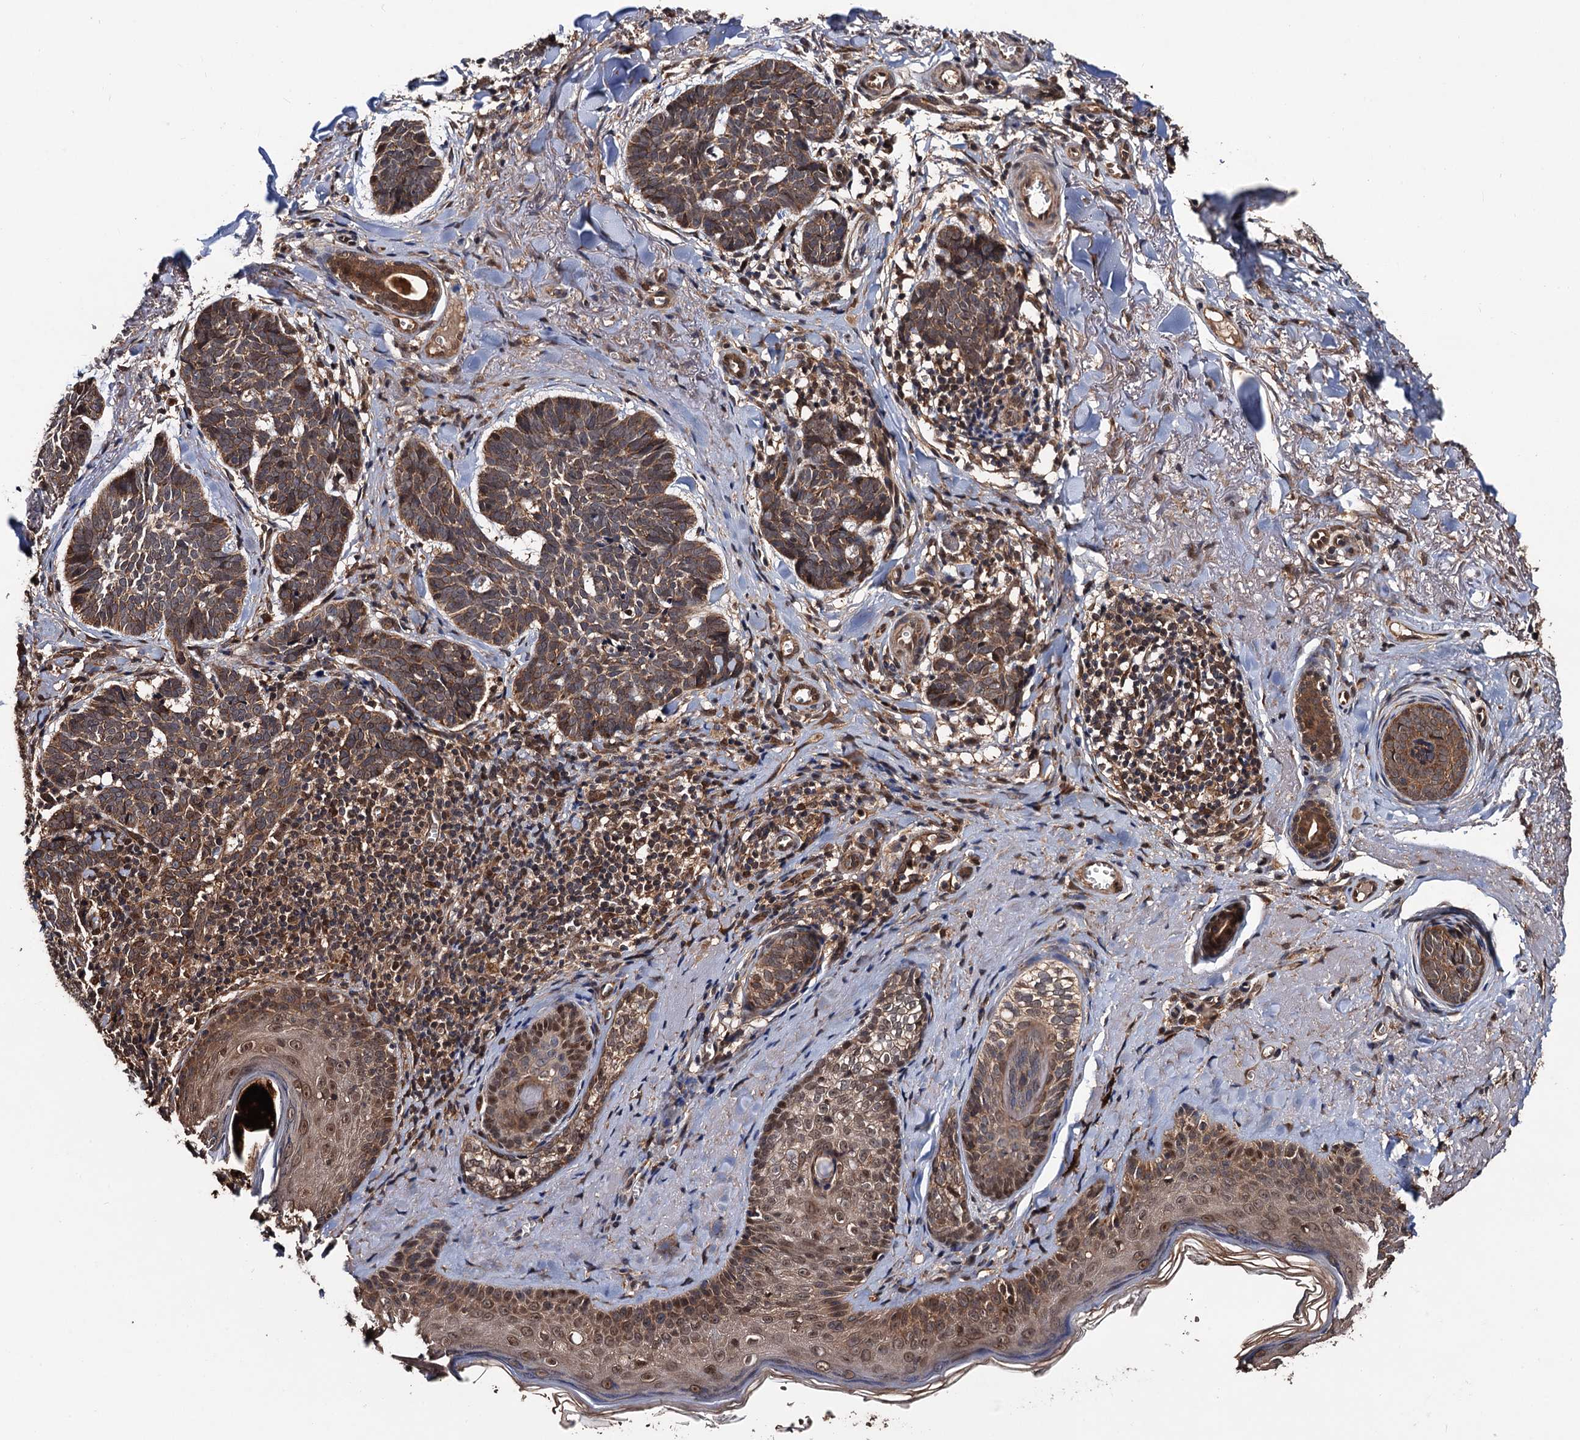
{"staining": {"intensity": "moderate", "quantity": ">75%", "location": "cytoplasmic/membranous"}, "tissue": "skin cancer", "cell_type": "Tumor cells", "image_type": "cancer", "snomed": [{"axis": "morphology", "description": "Basal cell carcinoma"}, {"axis": "topography", "description": "Skin"}], "caption": "This micrograph displays basal cell carcinoma (skin) stained with IHC to label a protein in brown. The cytoplasmic/membranous of tumor cells show moderate positivity for the protein. Nuclei are counter-stained blue.", "gene": "MIER2", "patient": {"sex": "female", "age": 74}}